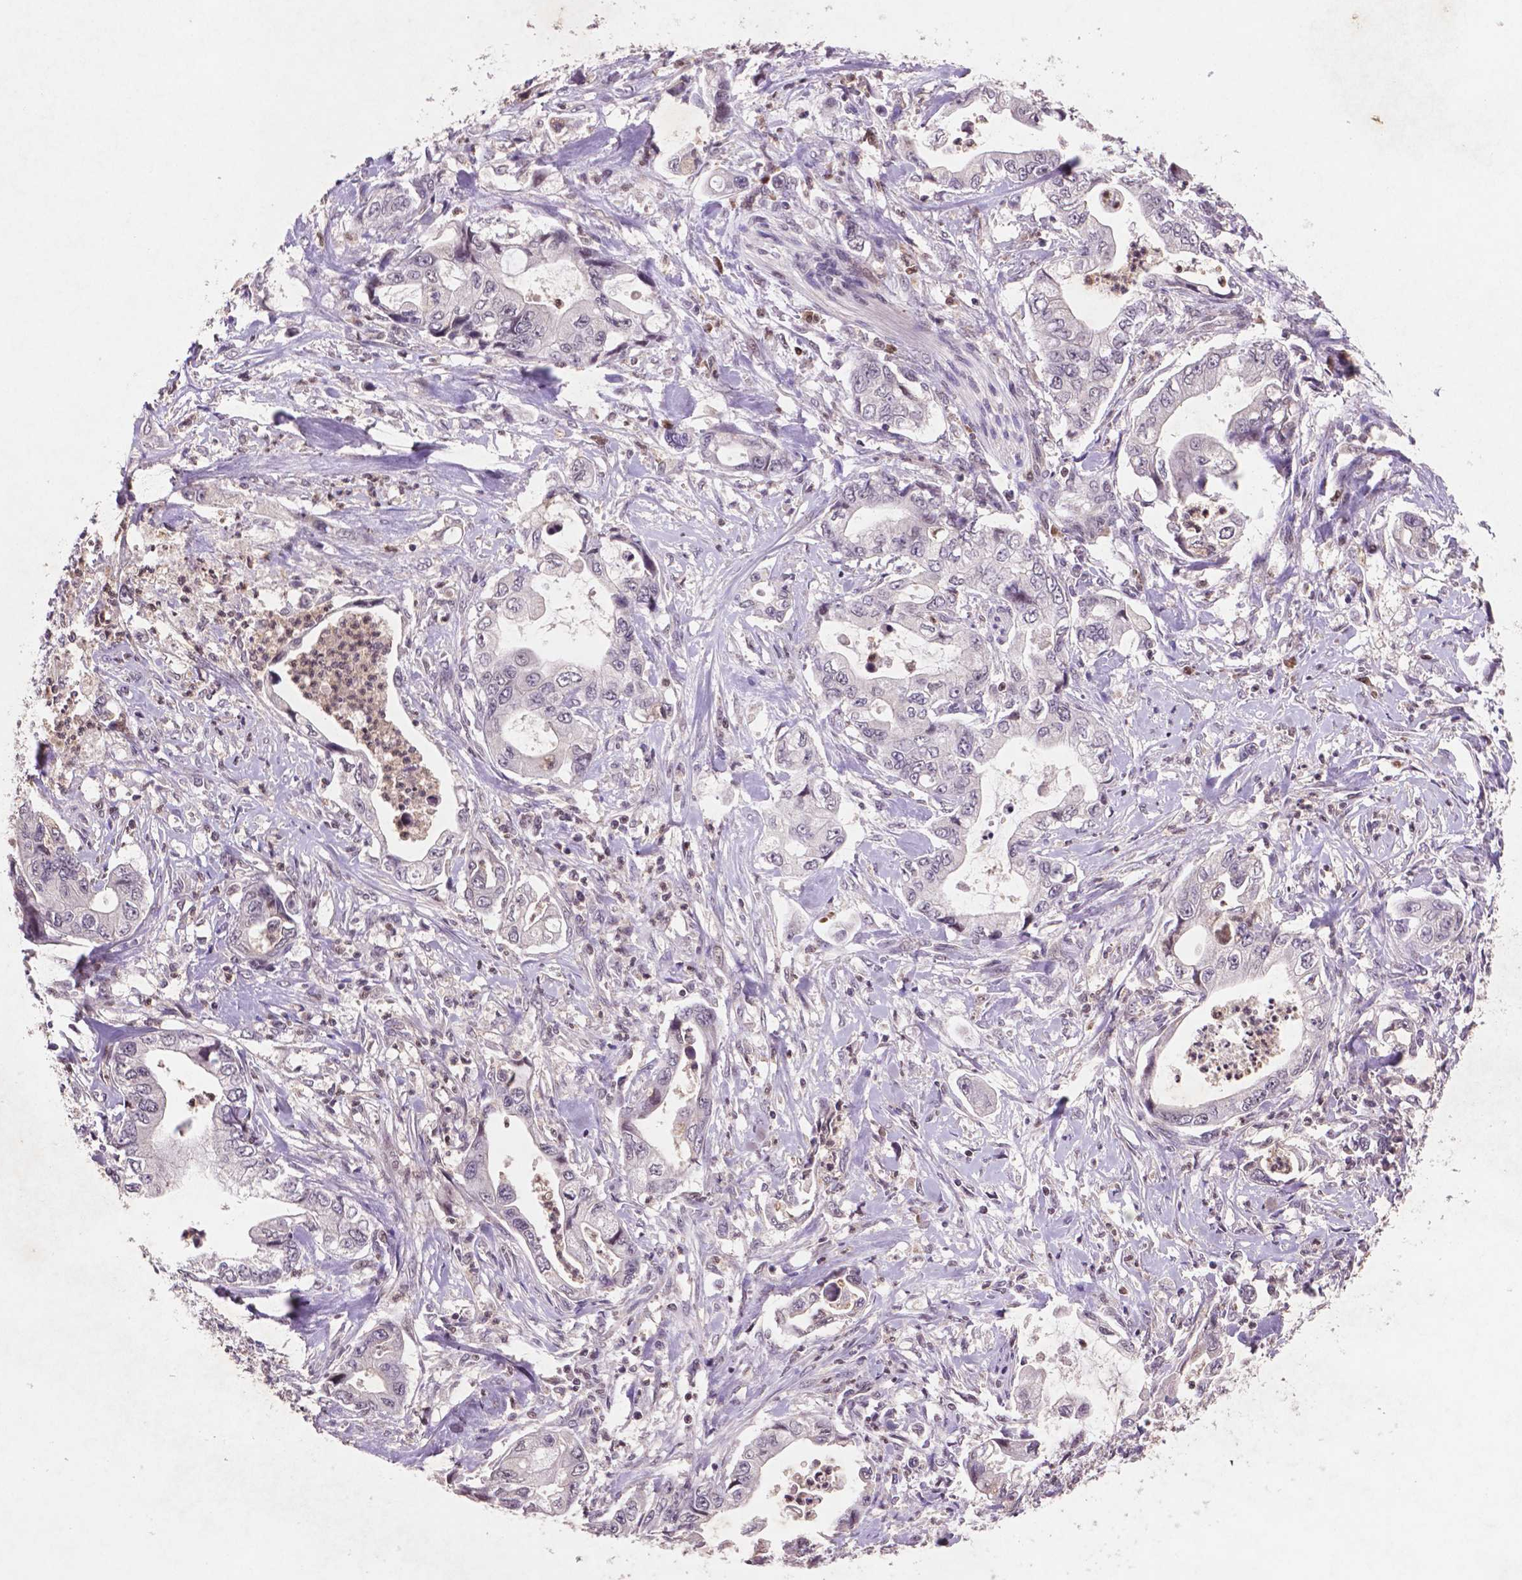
{"staining": {"intensity": "negative", "quantity": "none", "location": "none"}, "tissue": "stomach cancer", "cell_type": "Tumor cells", "image_type": "cancer", "snomed": [{"axis": "morphology", "description": "Adenocarcinoma, NOS"}, {"axis": "topography", "description": "Pancreas"}, {"axis": "topography", "description": "Stomach, upper"}], "caption": "Stomach adenocarcinoma was stained to show a protein in brown. There is no significant staining in tumor cells.", "gene": "GLRX", "patient": {"sex": "male", "age": 77}}